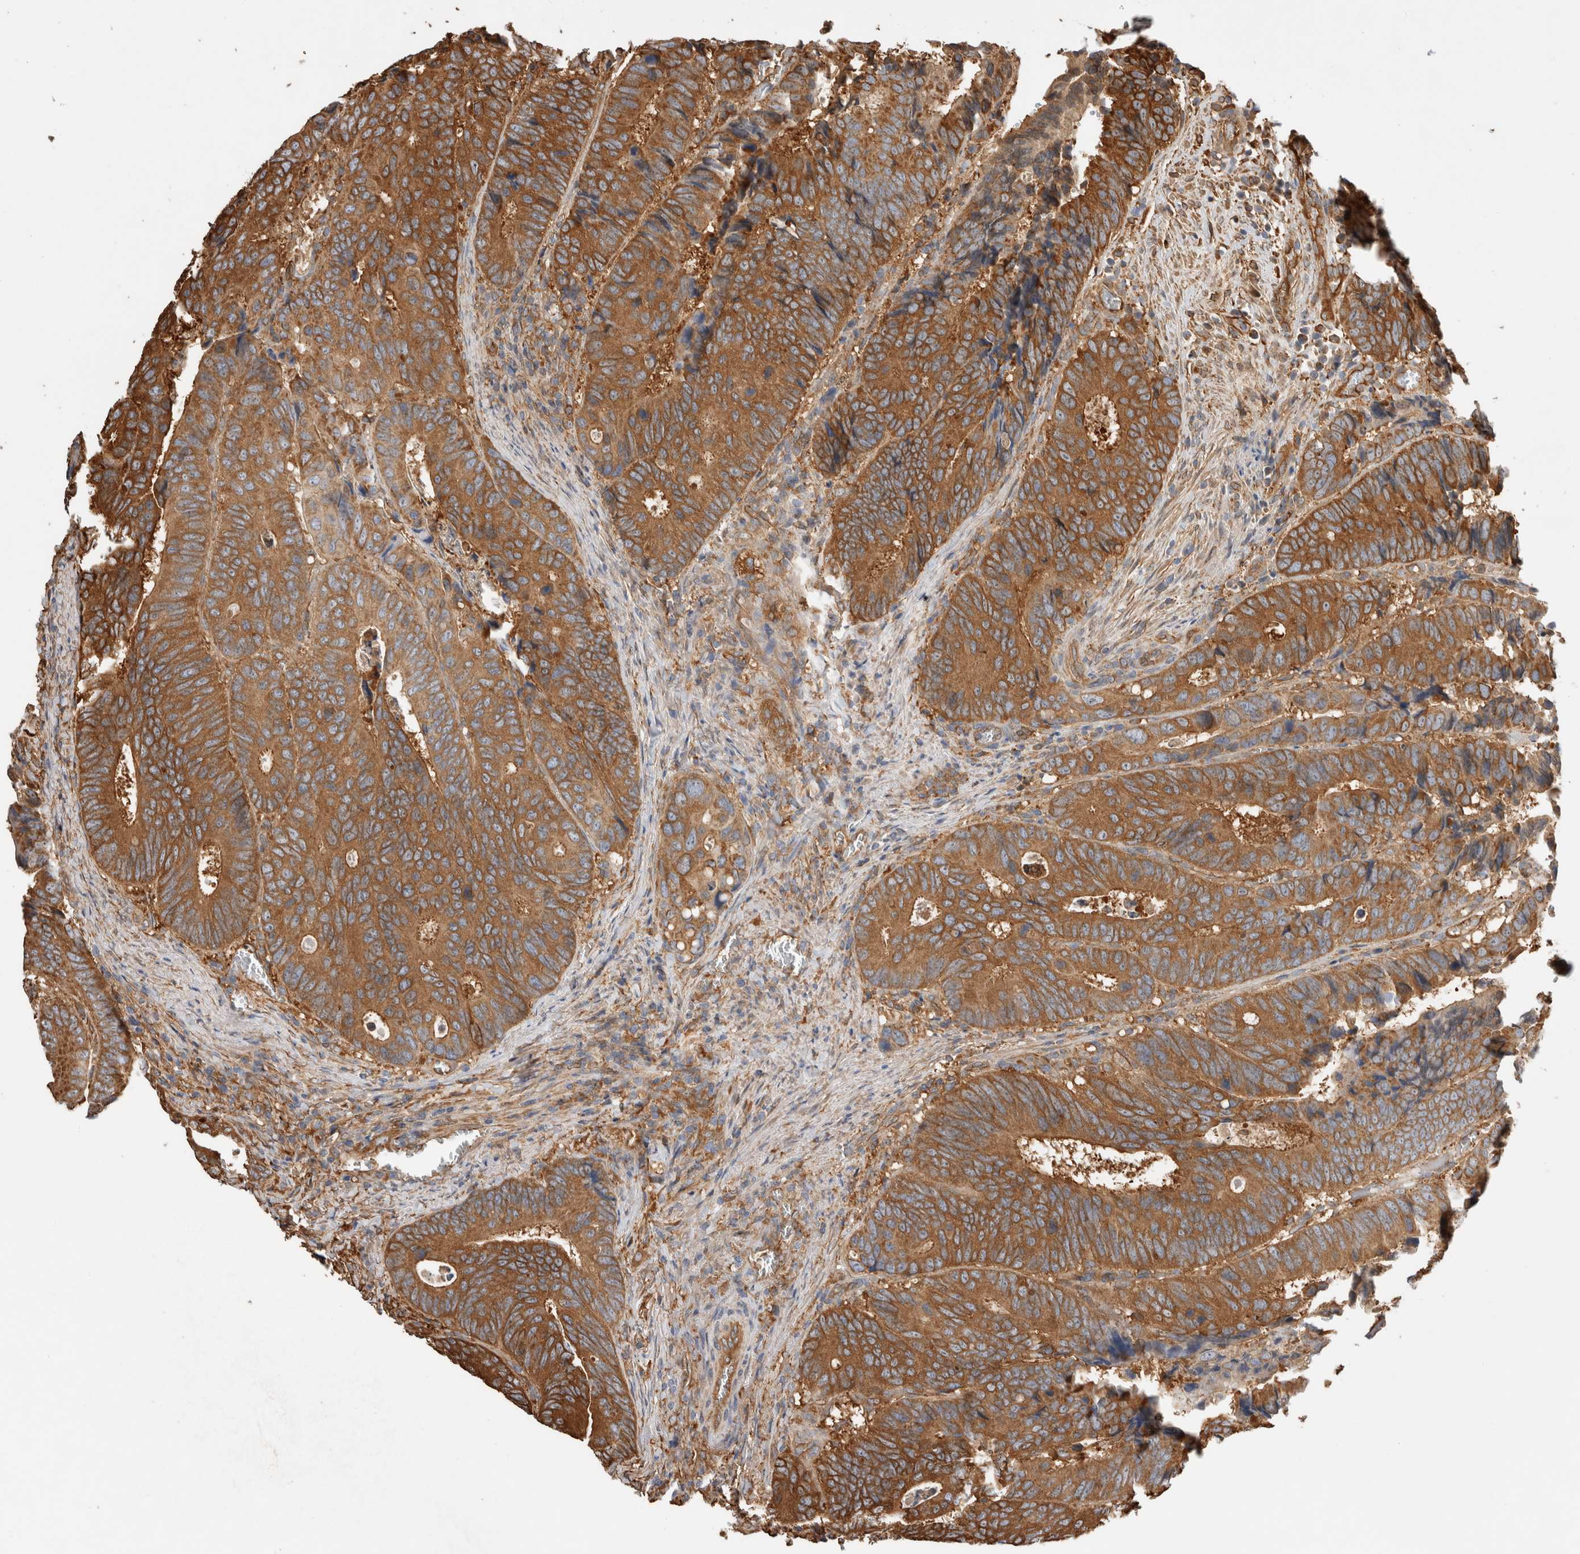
{"staining": {"intensity": "moderate", "quantity": ">75%", "location": "cytoplasmic/membranous"}, "tissue": "colorectal cancer", "cell_type": "Tumor cells", "image_type": "cancer", "snomed": [{"axis": "morphology", "description": "Inflammation, NOS"}, {"axis": "morphology", "description": "Adenocarcinoma, NOS"}, {"axis": "topography", "description": "Colon"}], "caption": "Colorectal cancer (adenocarcinoma) stained with a protein marker displays moderate staining in tumor cells.", "gene": "ZNF397", "patient": {"sex": "male", "age": 72}}